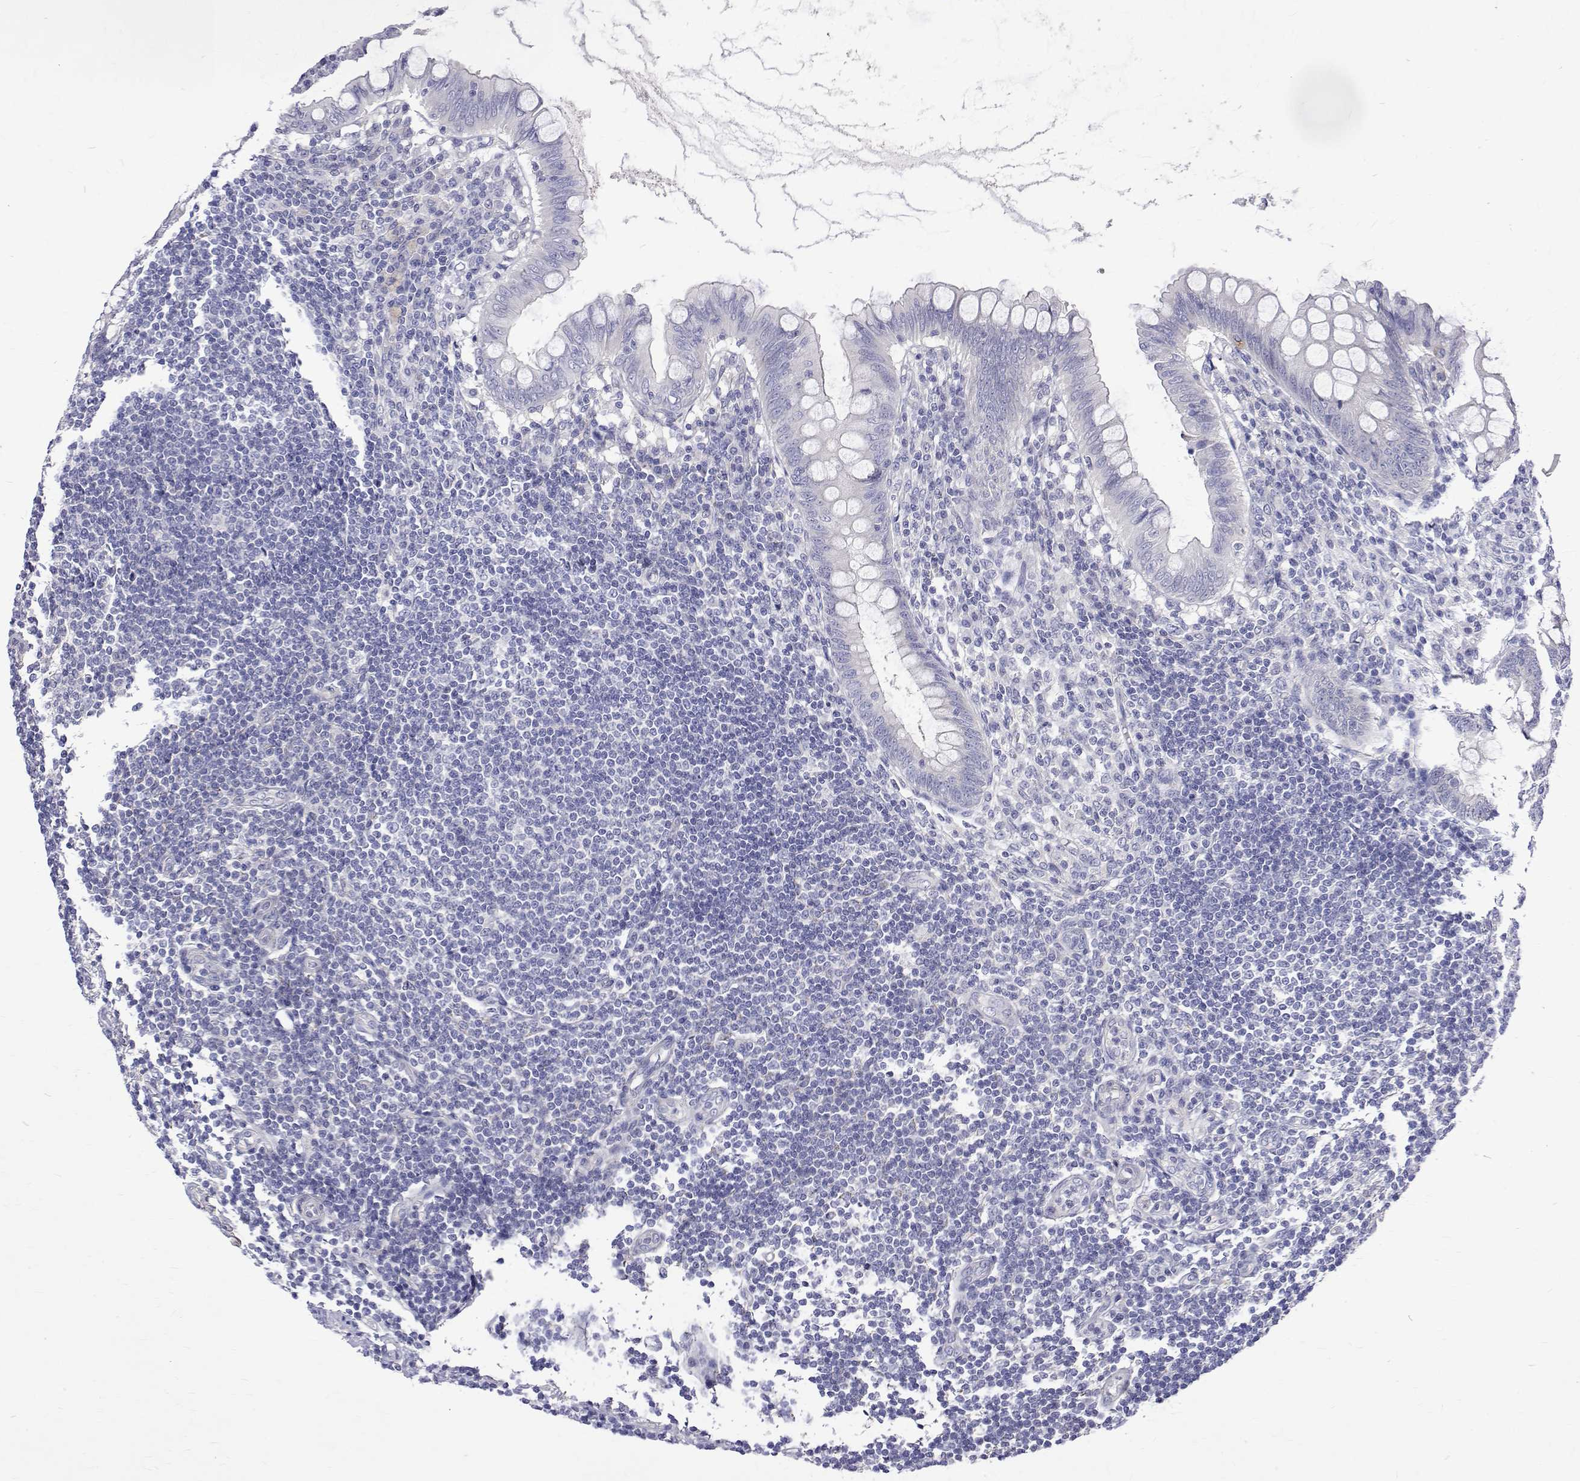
{"staining": {"intensity": "negative", "quantity": "none", "location": "none"}, "tissue": "appendix", "cell_type": "Glandular cells", "image_type": "normal", "snomed": [{"axis": "morphology", "description": "Normal tissue, NOS"}, {"axis": "topography", "description": "Appendix"}], "caption": "Micrograph shows no protein staining in glandular cells of normal appendix.", "gene": "PADI1", "patient": {"sex": "female", "age": 57}}